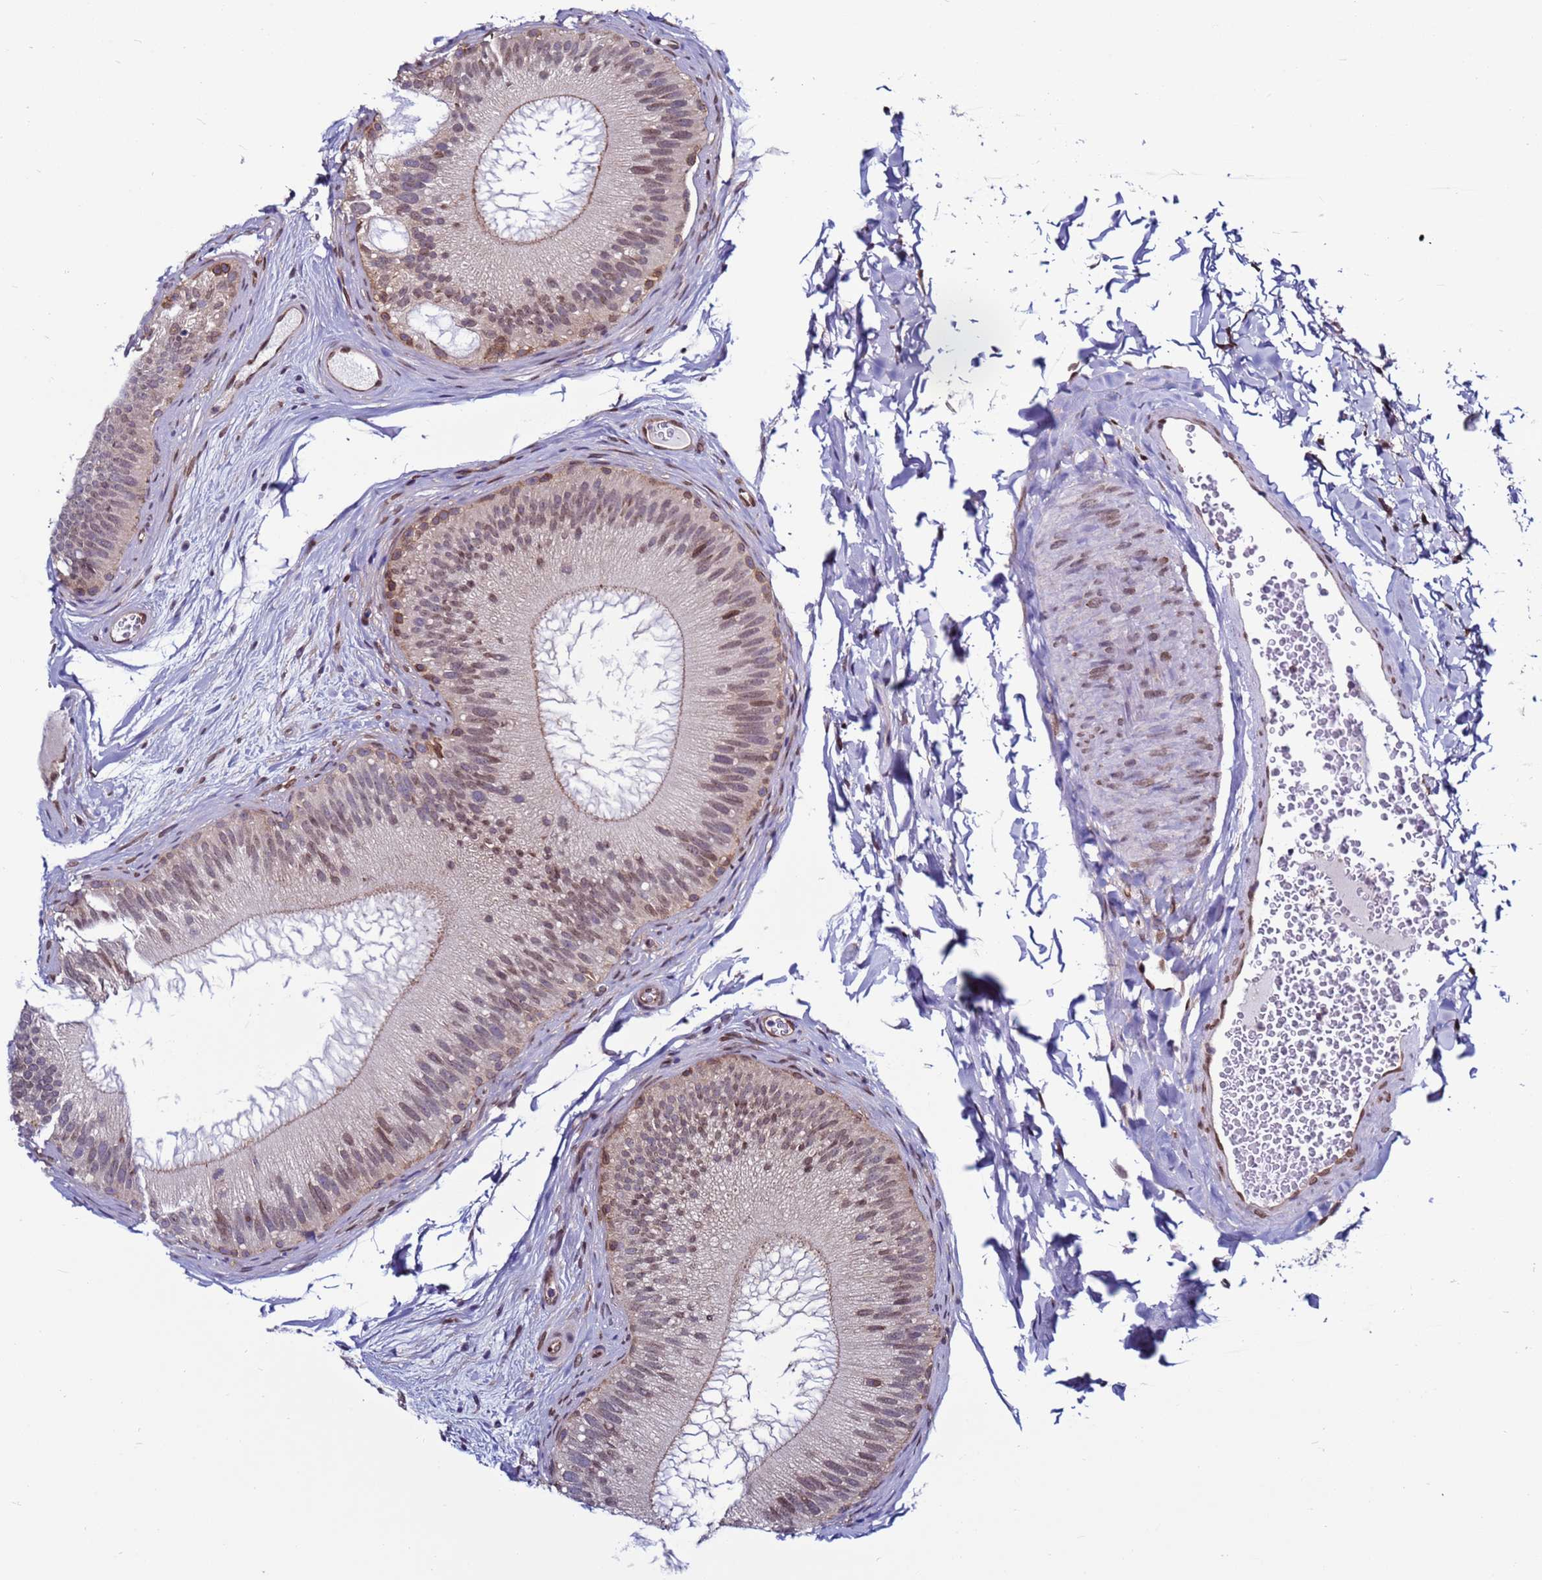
{"staining": {"intensity": "moderate", "quantity": "<25%", "location": "cytoplasmic/membranous,nuclear"}, "tissue": "epididymis", "cell_type": "Glandular cells", "image_type": "normal", "snomed": [{"axis": "morphology", "description": "Normal tissue, NOS"}, {"axis": "topography", "description": "Epididymis"}], "caption": "Immunohistochemistry of benign human epididymis reveals low levels of moderate cytoplasmic/membranous,nuclear positivity in approximately <25% of glandular cells.", "gene": "TRIM37", "patient": {"sex": "male", "age": 45}}